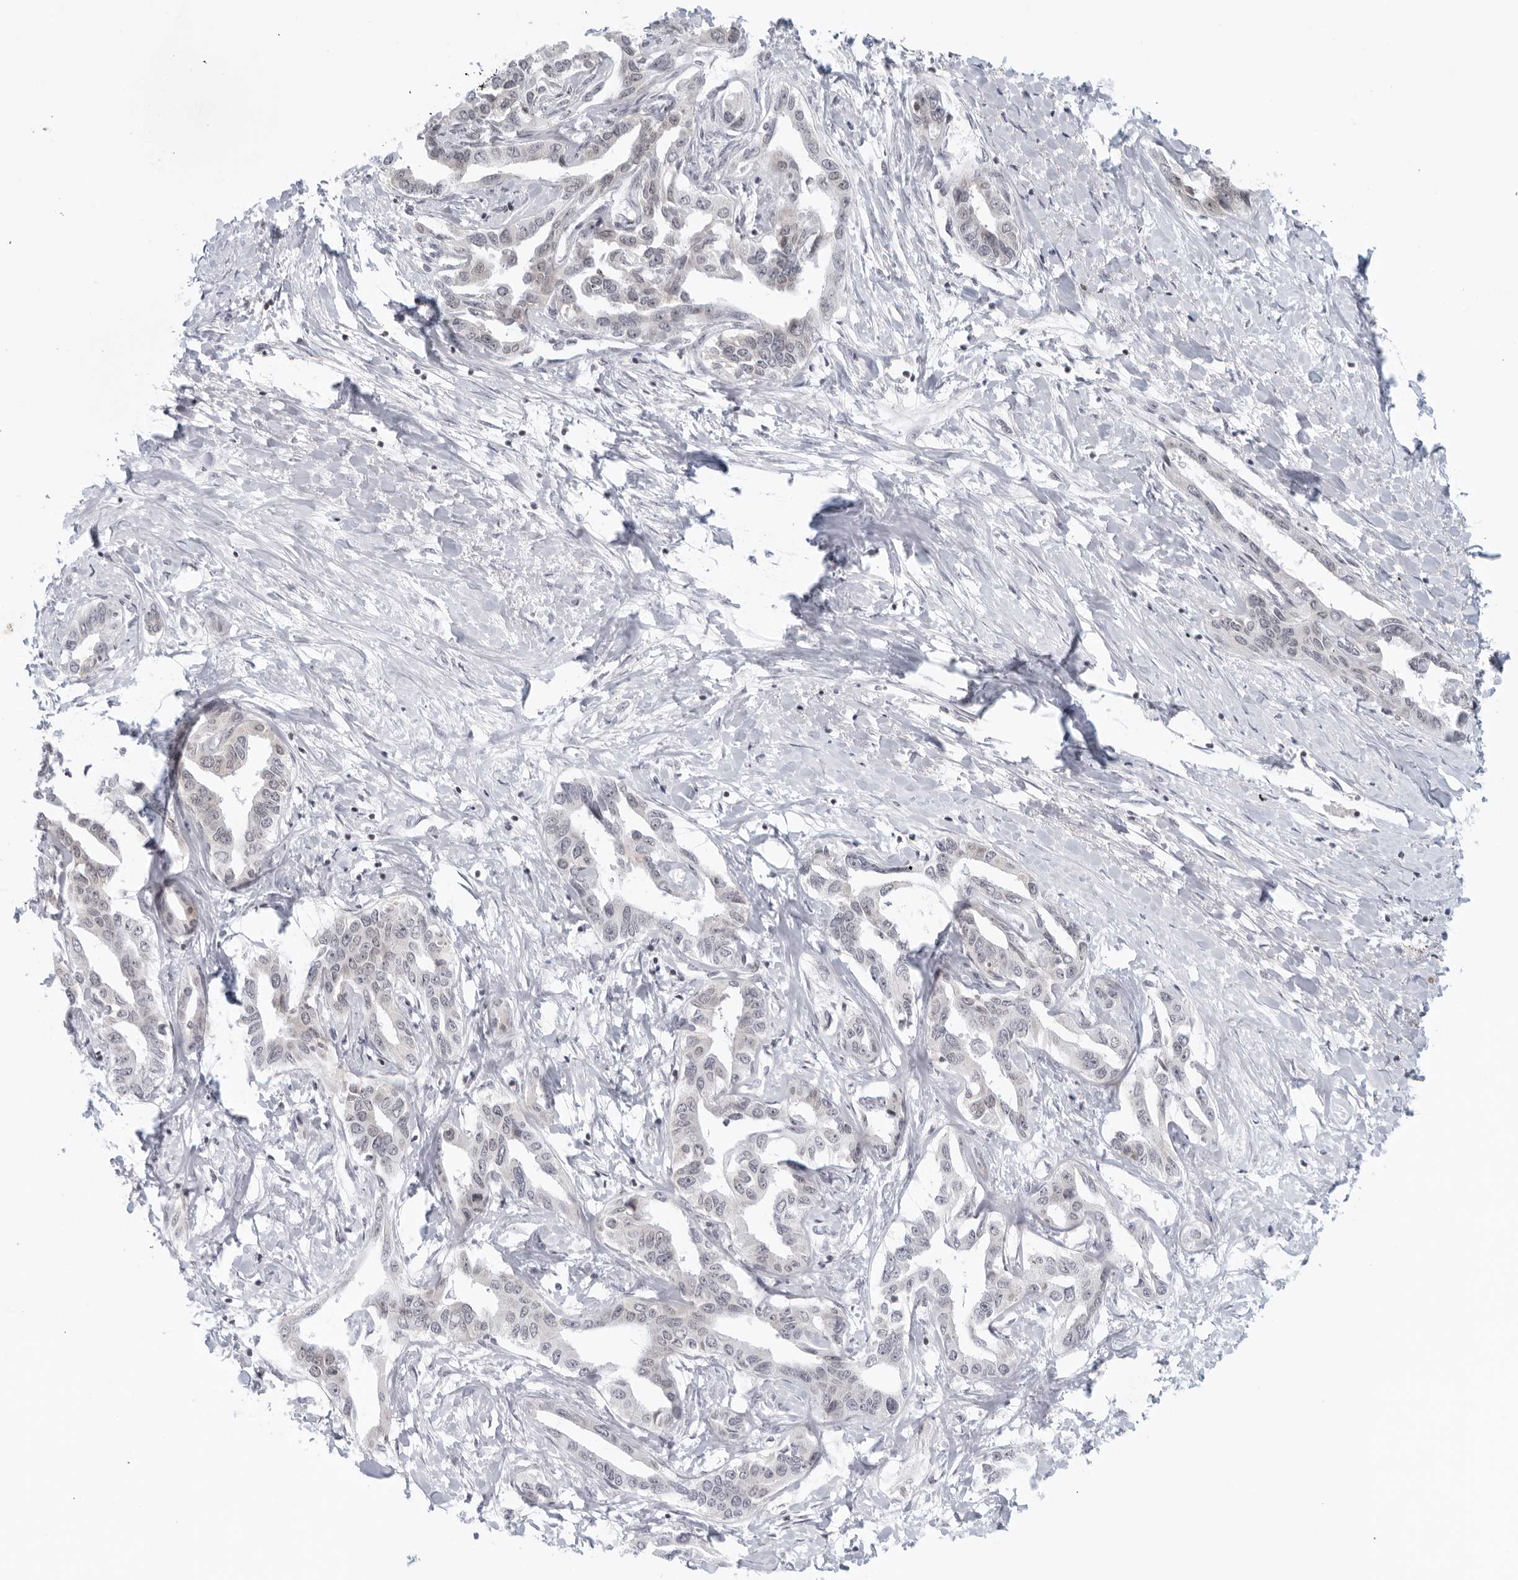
{"staining": {"intensity": "negative", "quantity": "none", "location": "none"}, "tissue": "liver cancer", "cell_type": "Tumor cells", "image_type": "cancer", "snomed": [{"axis": "morphology", "description": "Cholangiocarcinoma"}, {"axis": "topography", "description": "Liver"}], "caption": "Immunohistochemistry (IHC) histopathology image of liver cancer (cholangiocarcinoma) stained for a protein (brown), which exhibits no expression in tumor cells.", "gene": "RAB11FIP3", "patient": {"sex": "male", "age": 59}}